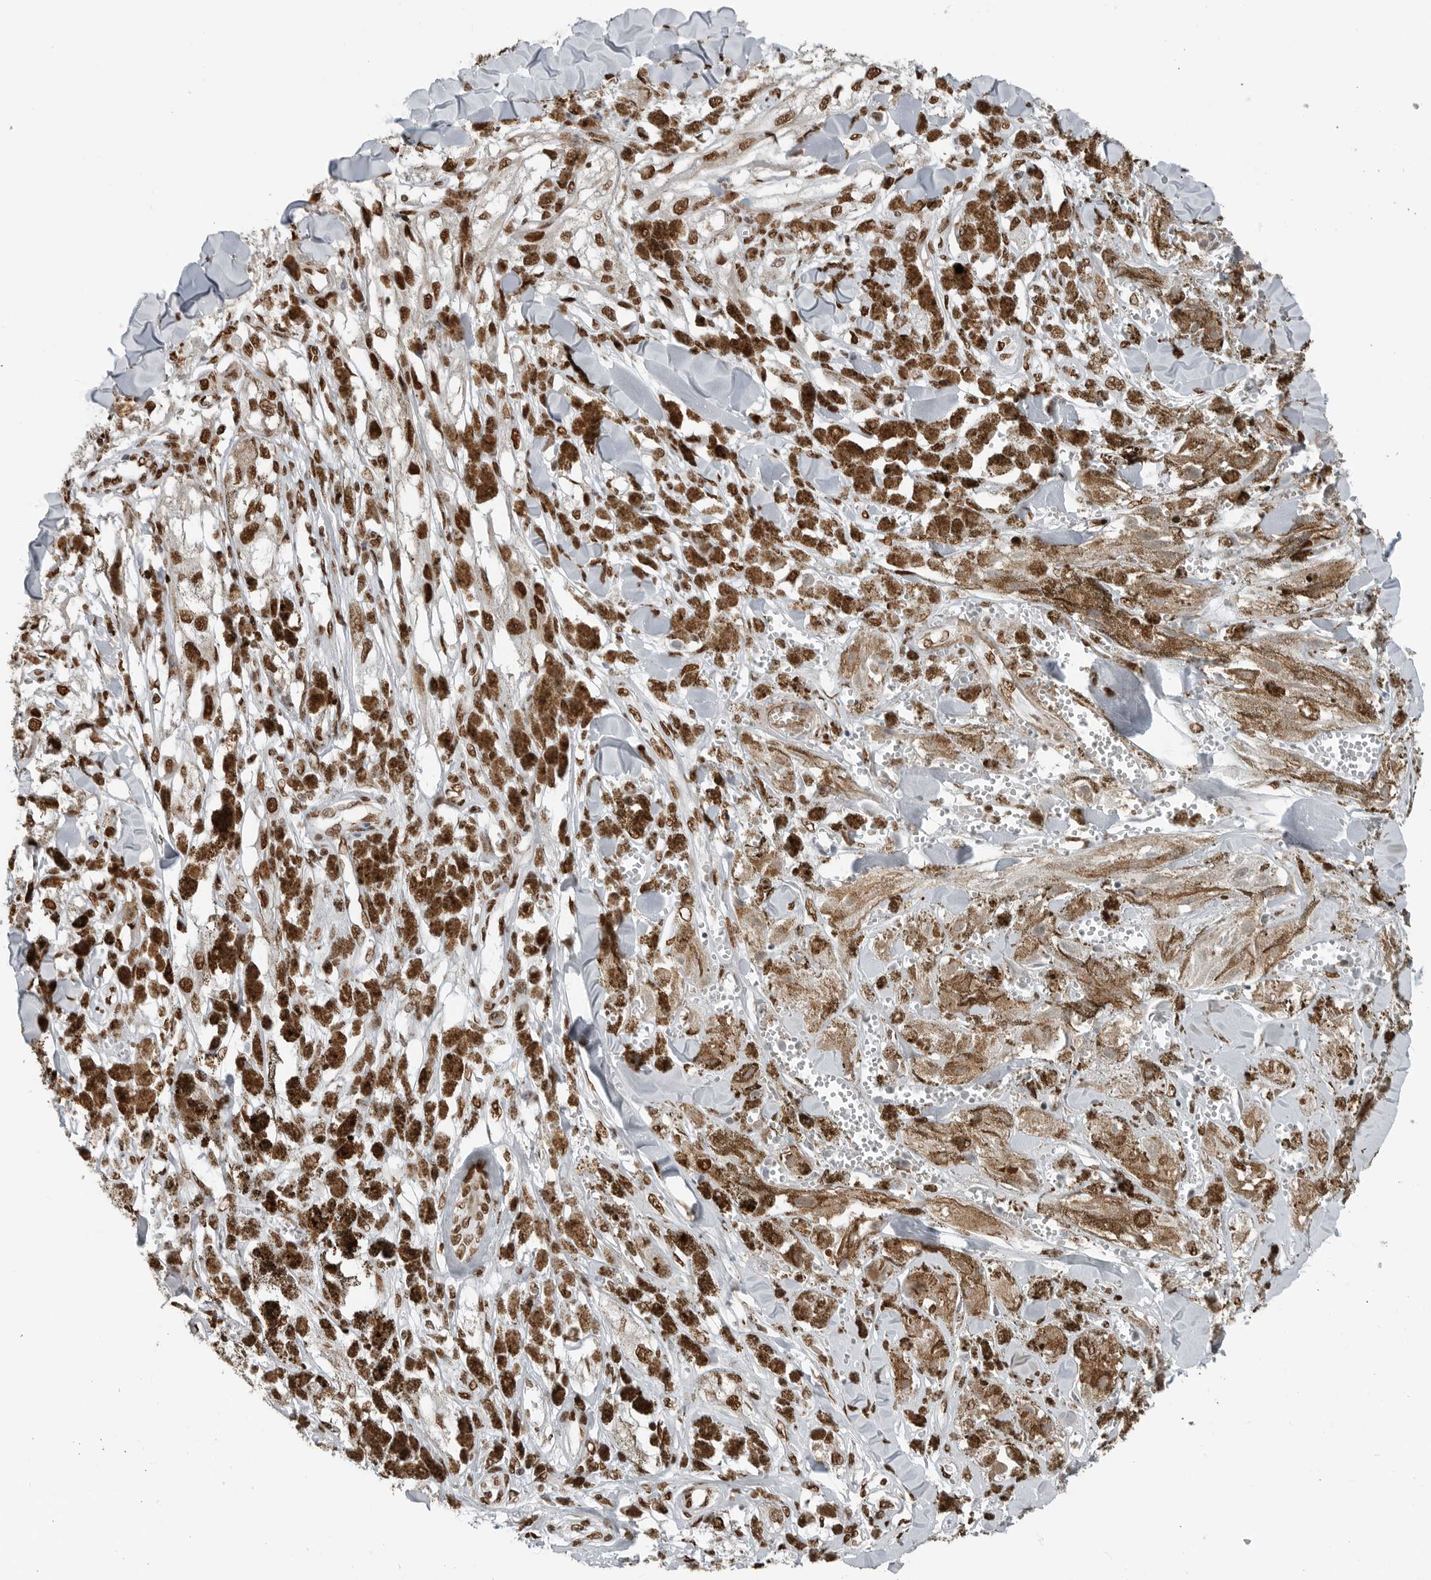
{"staining": {"intensity": "strong", "quantity": ">75%", "location": "nuclear"}, "tissue": "melanoma", "cell_type": "Tumor cells", "image_type": "cancer", "snomed": [{"axis": "morphology", "description": "Malignant melanoma, NOS"}, {"axis": "topography", "description": "Skin"}], "caption": "Melanoma tissue reveals strong nuclear staining in approximately >75% of tumor cells", "gene": "BLZF1", "patient": {"sex": "male", "age": 88}}